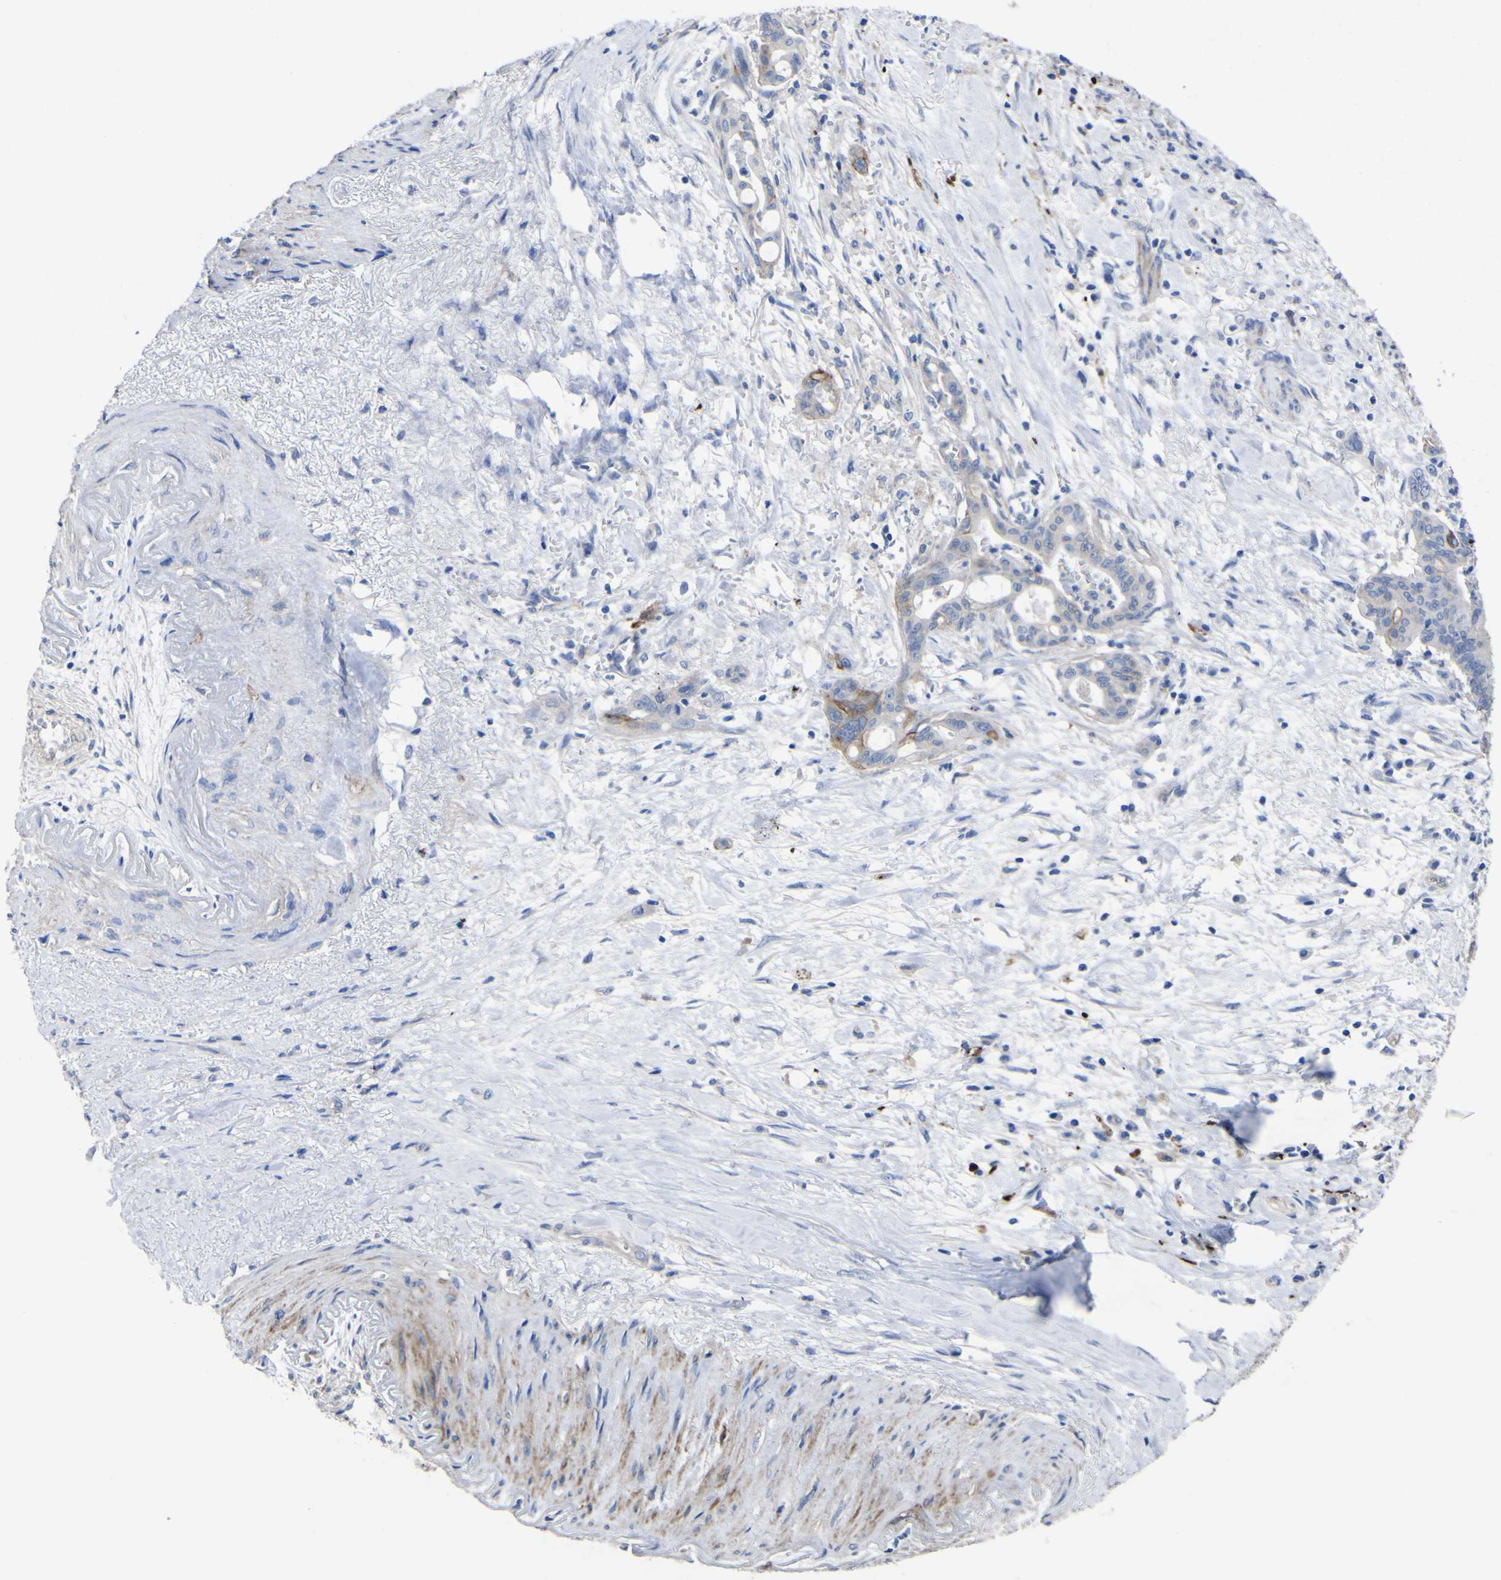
{"staining": {"intensity": "moderate", "quantity": "<25%", "location": "cytoplasmic/membranous"}, "tissue": "pancreatic cancer", "cell_type": "Tumor cells", "image_type": "cancer", "snomed": [{"axis": "morphology", "description": "Adenocarcinoma, NOS"}, {"axis": "topography", "description": "Pancreas"}], "caption": "Pancreatic cancer was stained to show a protein in brown. There is low levels of moderate cytoplasmic/membranous staining in about <25% of tumor cells.", "gene": "AGO4", "patient": {"sex": "male", "age": 70}}